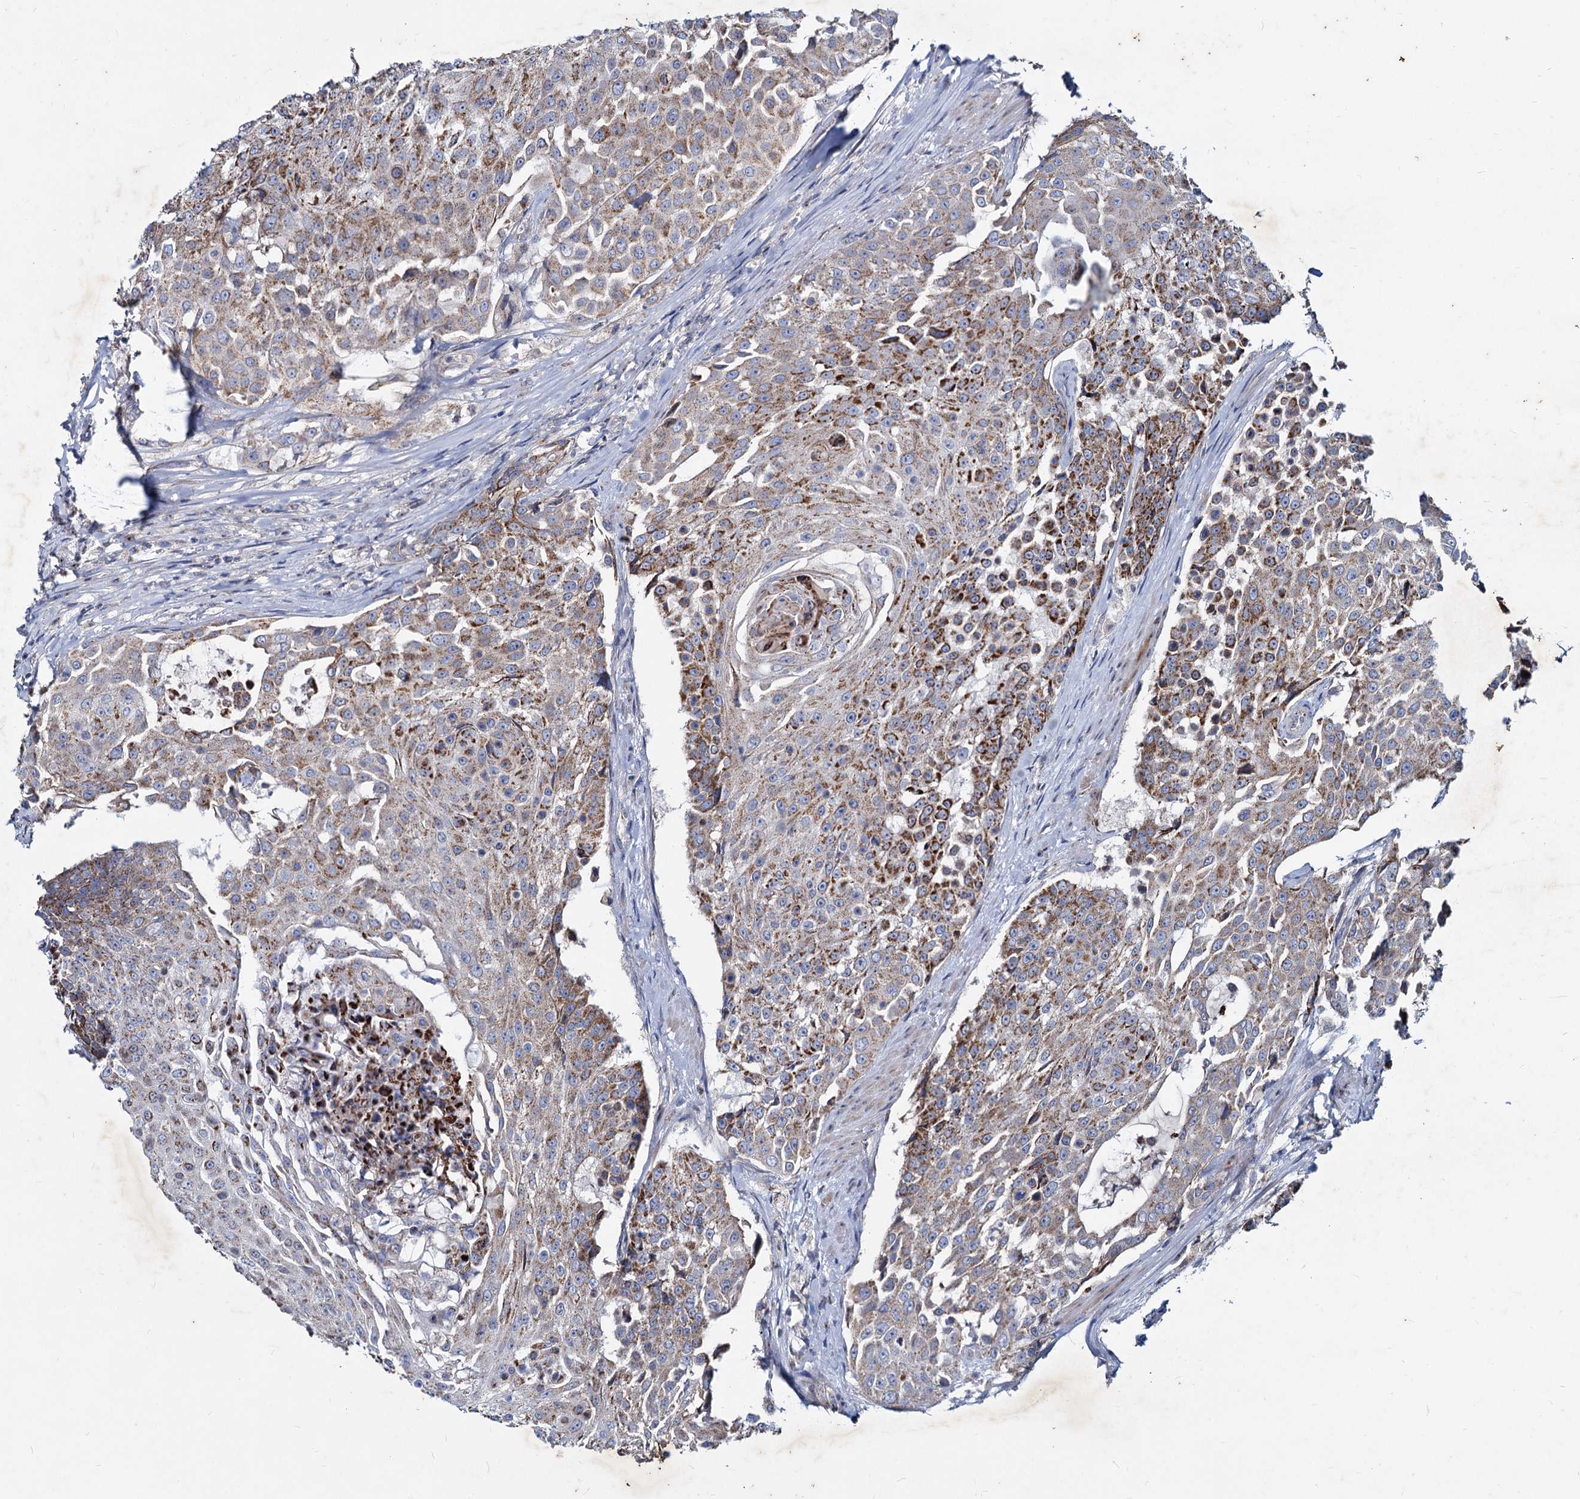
{"staining": {"intensity": "moderate", "quantity": "25%-75%", "location": "cytoplasmic/membranous"}, "tissue": "urothelial cancer", "cell_type": "Tumor cells", "image_type": "cancer", "snomed": [{"axis": "morphology", "description": "Urothelial carcinoma, High grade"}, {"axis": "topography", "description": "Urinary bladder"}], "caption": "This micrograph demonstrates IHC staining of human urothelial cancer, with medium moderate cytoplasmic/membranous positivity in about 25%-75% of tumor cells.", "gene": "AGBL4", "patient": {"sex": "female", "age": 63}}